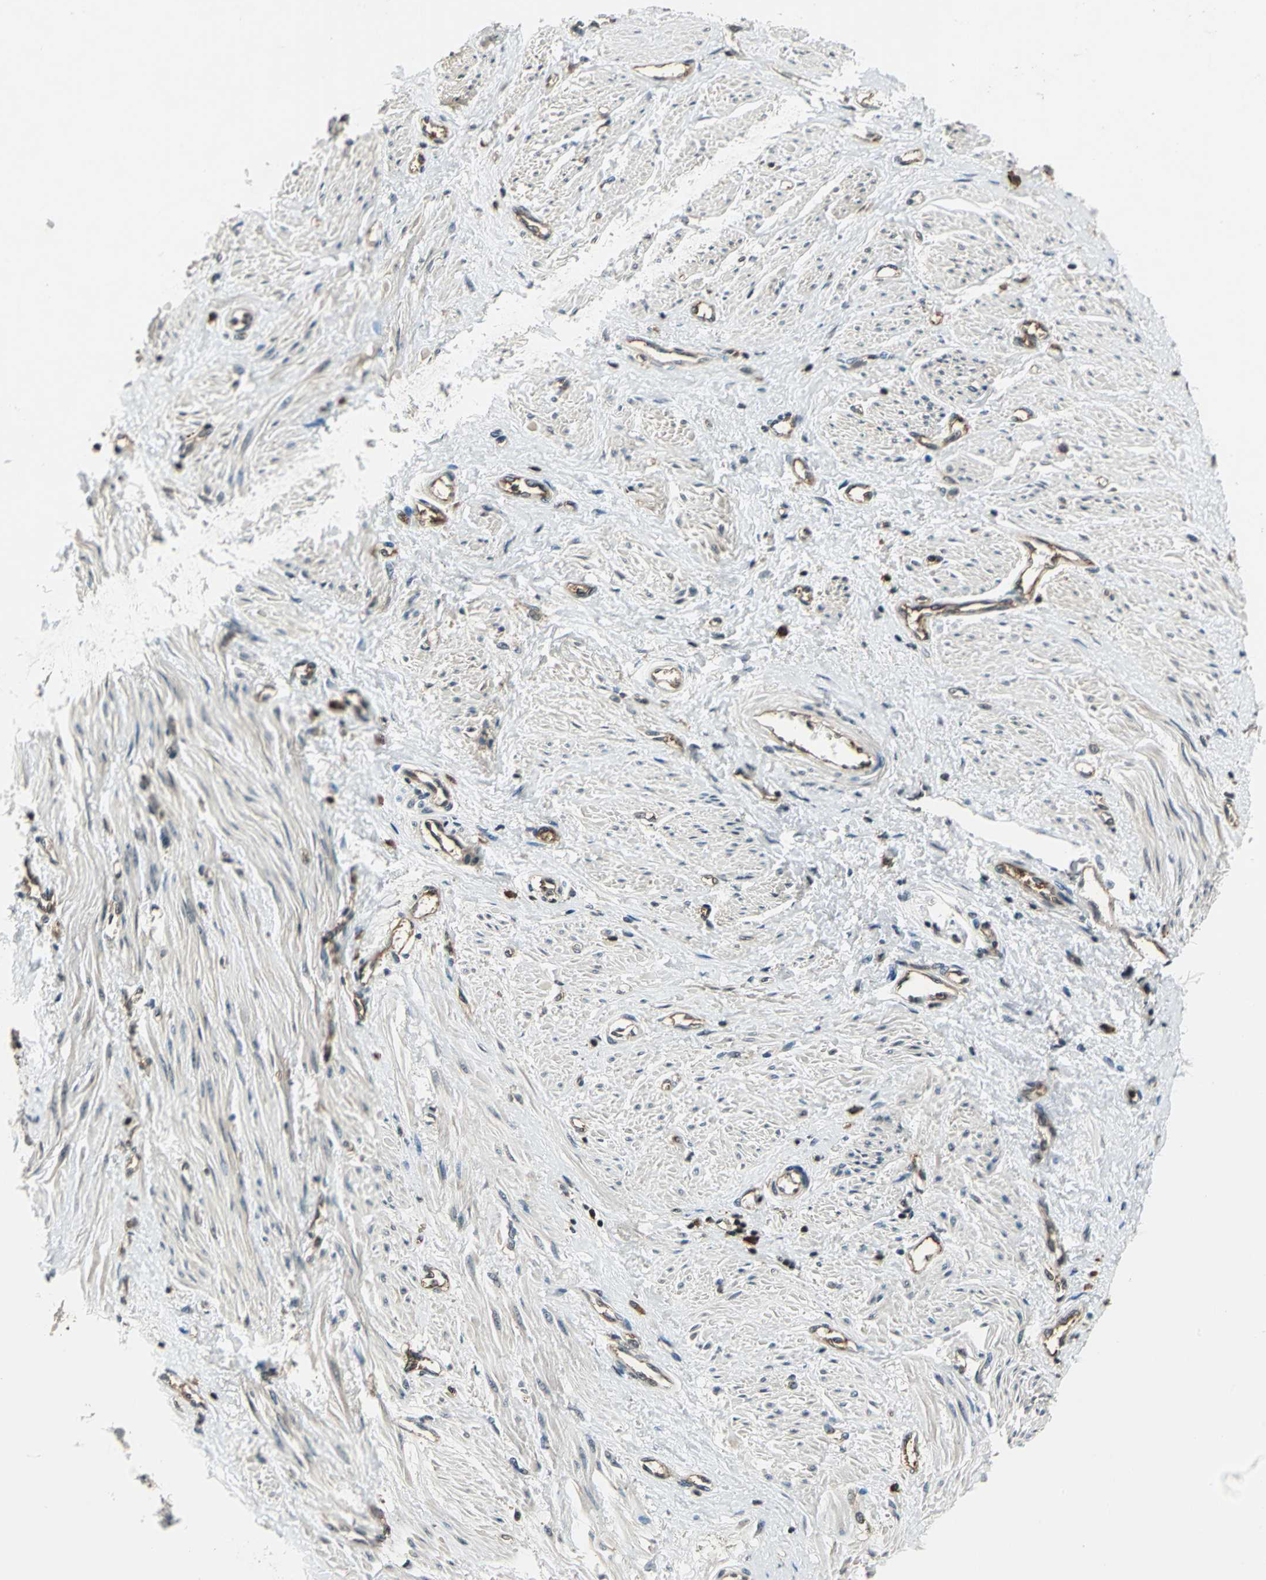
{"staining": {"intensity": "moderate", "quantity": "25%-75%", "location": "nuclear"}, "tissue": "smooth muscle", "cell_type": "Smooth muscle cells", "image_type": "normal", "snomed": [{"axis": "morphology", "description": "Normal tissue, NOS"}, {"axis": "topography", "description": "Smooth muscle"}, {"axis": "topography", "description": "Uterus"}], "caption": "Benign smooth muscle displays moderate nuclear staining in approximately 25%-75% of smooth muscle cells Using DAB (brown) and hematoxylin (blue) stains, captured at high magnification using brightfield microscopy..", "gene": "NR2C2", "patient": {"sex": "female", "age": 39}}